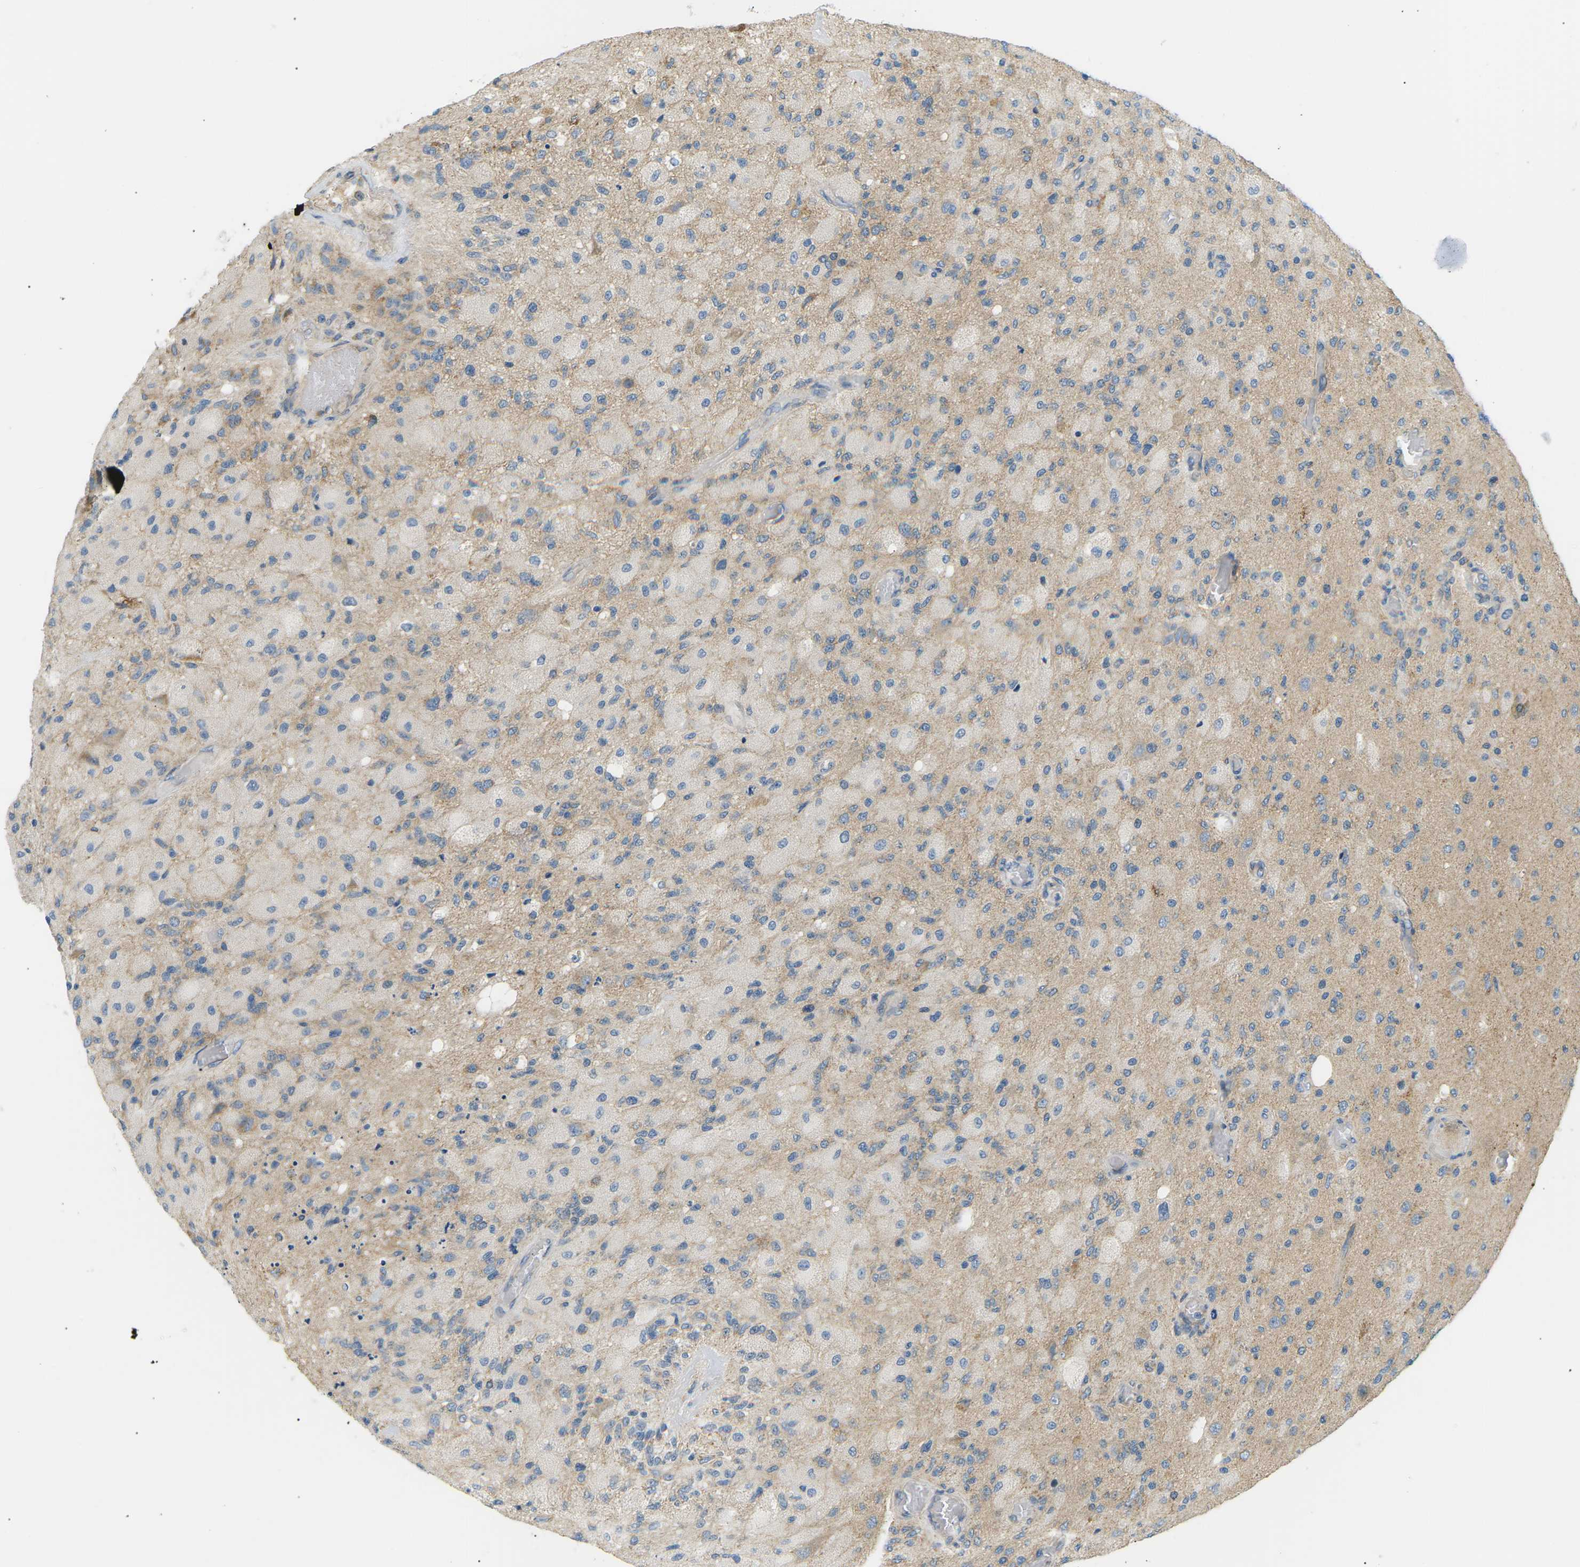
{"staining": {"intensity": "moderate", "quantity": "<25%", "location": "cytoplasmic/membranous"}, "tissue": "glioma", "cell_type": "Tumor cells", "image_type": "cancer", "snomed": [{"axis": "morphology", "description": "Normal tissue, NOS"}, {"axis": "morphology", "description": "Glioma, malignant, High grade"}, {"axis": "topography", "description": "Cerebral cortex"}], "caption": "Tumor cells display low levels of moderate cytoplasmic/membranous staining in approximately <25% of cells in human glioma. The protein is stained brown, and the nuclei are stained in blue (DAB IHC with brightfield microscopy, high magnification).", "gene": "TBC1D8", "patient": {"sex": "male", "age": 77}}